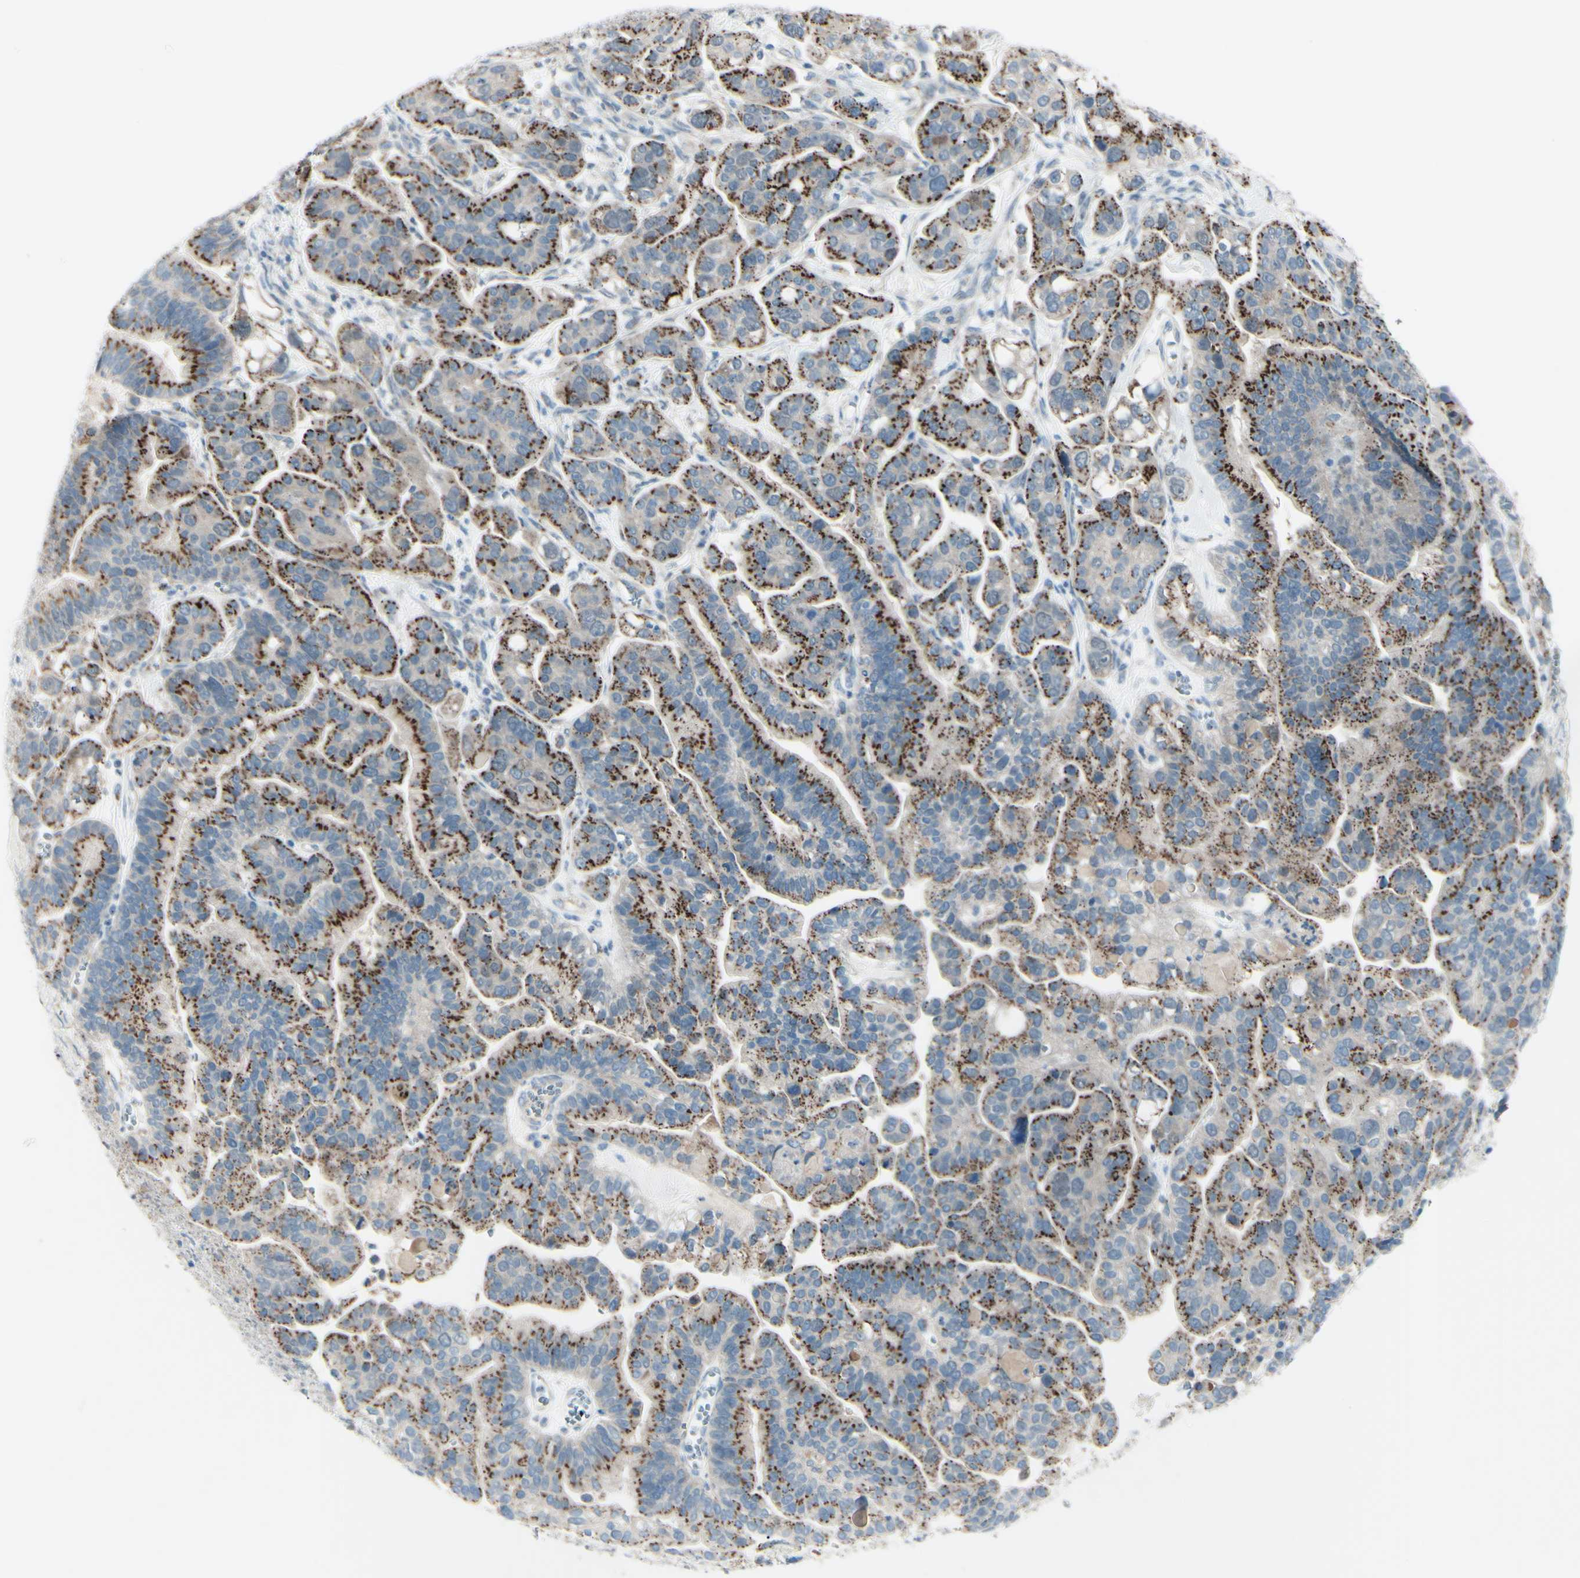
{"staining": {"intensity": "strong", "quantity": ">75%", "location": "cytoplasmic/membranous"}, "tissue": "ovarian cancer", "cell_type": "Tumor cells", "image_type": "cancer", "snomed": [{"axis": "morphology", "description": "Cystadenocarcinoma, serous, NOS"}, {"axis": "topography", "description": "Ovary"}], "caption": "Protein expression analysis of human ovarian cancer reveals strong cytoplasmic/membranous staining in about >75% of tumor cells.", "gene": "B4GALT1", "patient": {"sex": "female", "age": 56}}